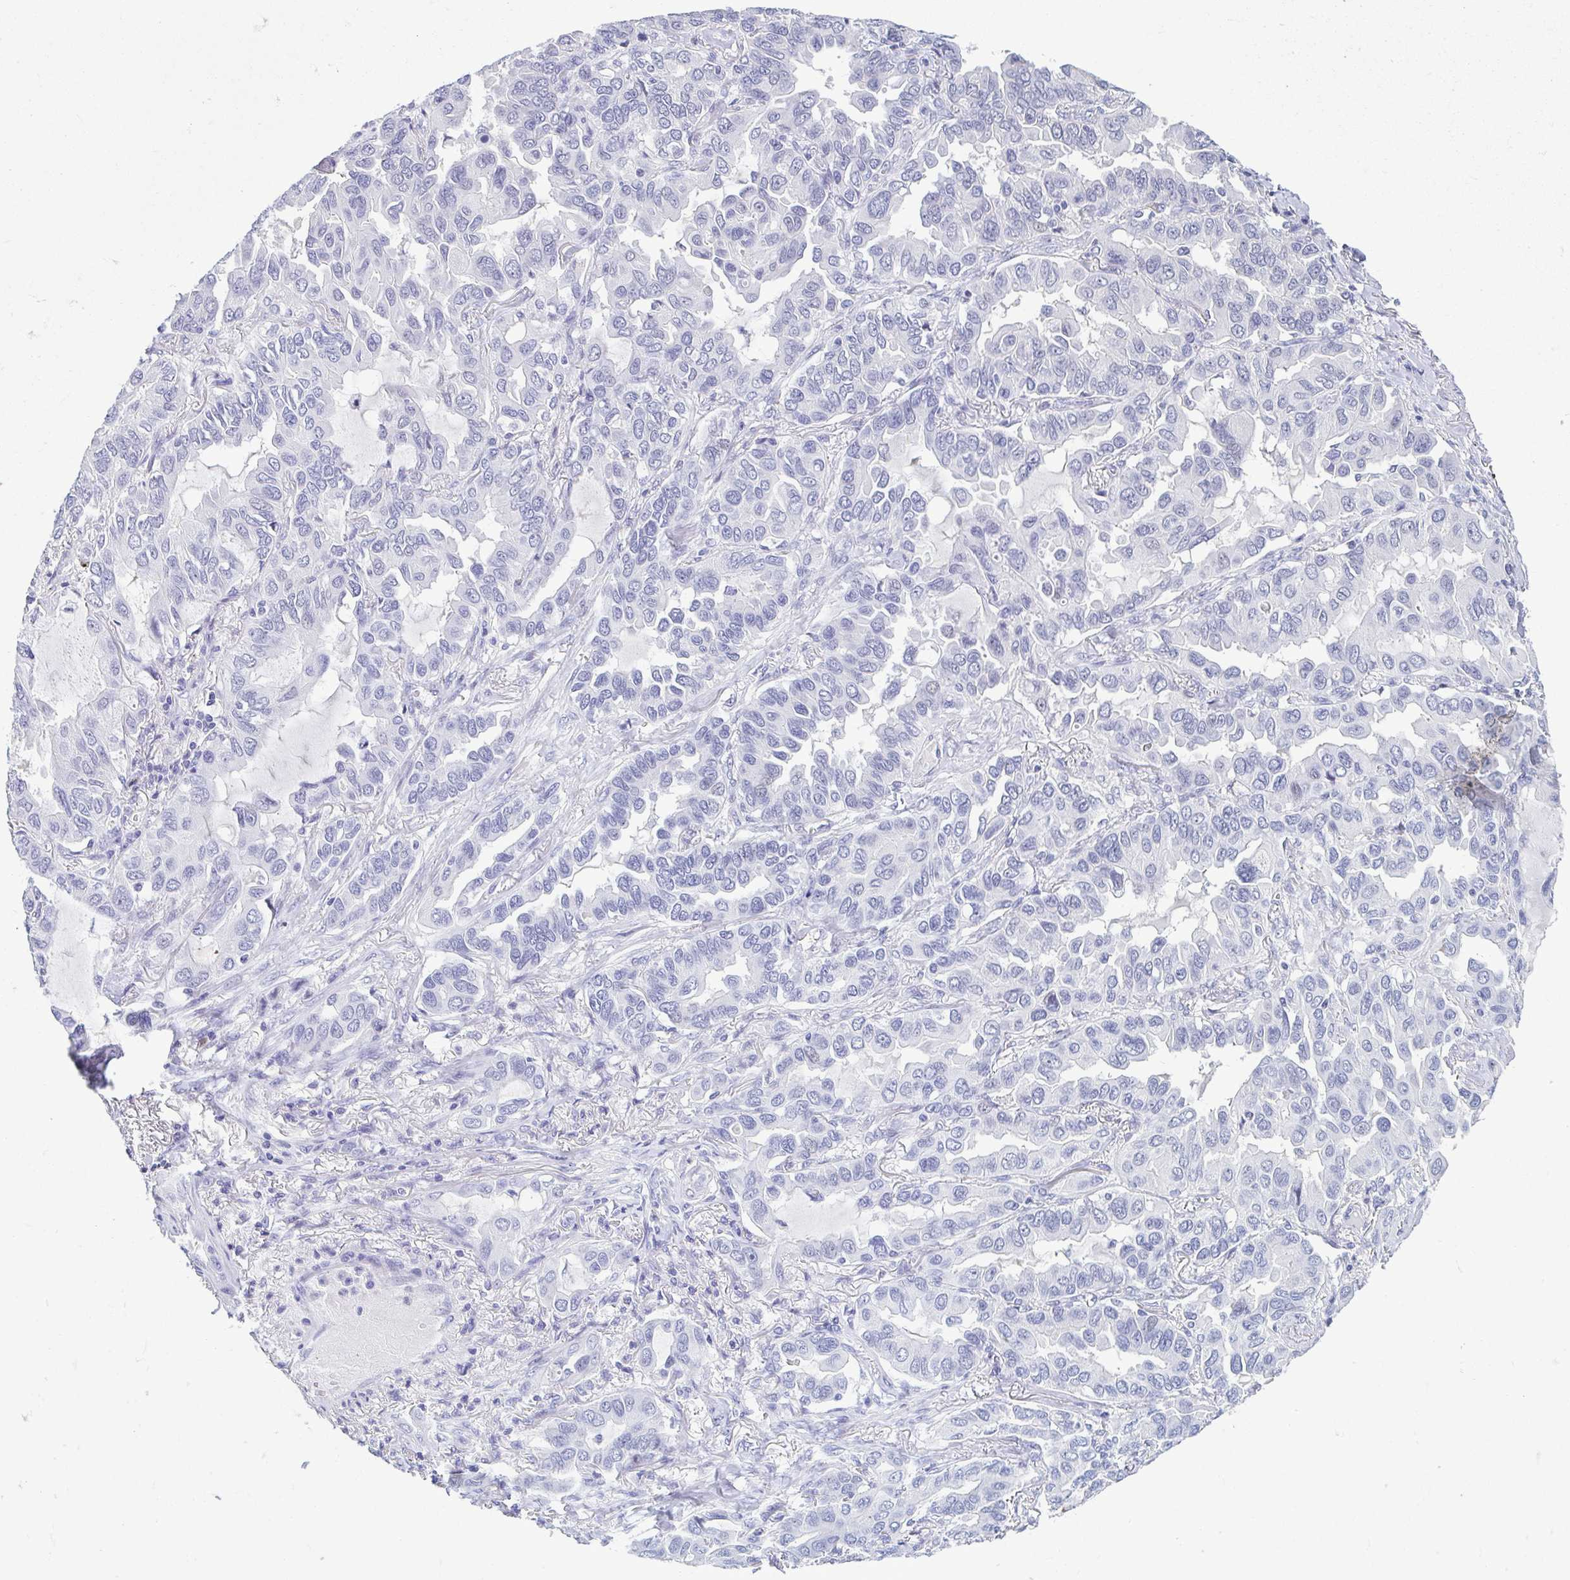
{"staining": {"intensity": "negative", "quantity": "none", "location": "none"}, "tissue": "lung cancer", "cell_type": "Tumor cells", "image_type": "cancer", "snomed": [{"axis": "morphology", "description": "Adenocarcinoma, NOS"}, {"axis": "topography", "description": "Lung"}], "caption": "Immunohistochemical staining of human lung cancer displays no significant positivity in tumor cells. (Immunohistochemistry, brightfield microscopy, high magnification).", "gene": "PERM1", "patient": {"sex": "male", "age": 64}}